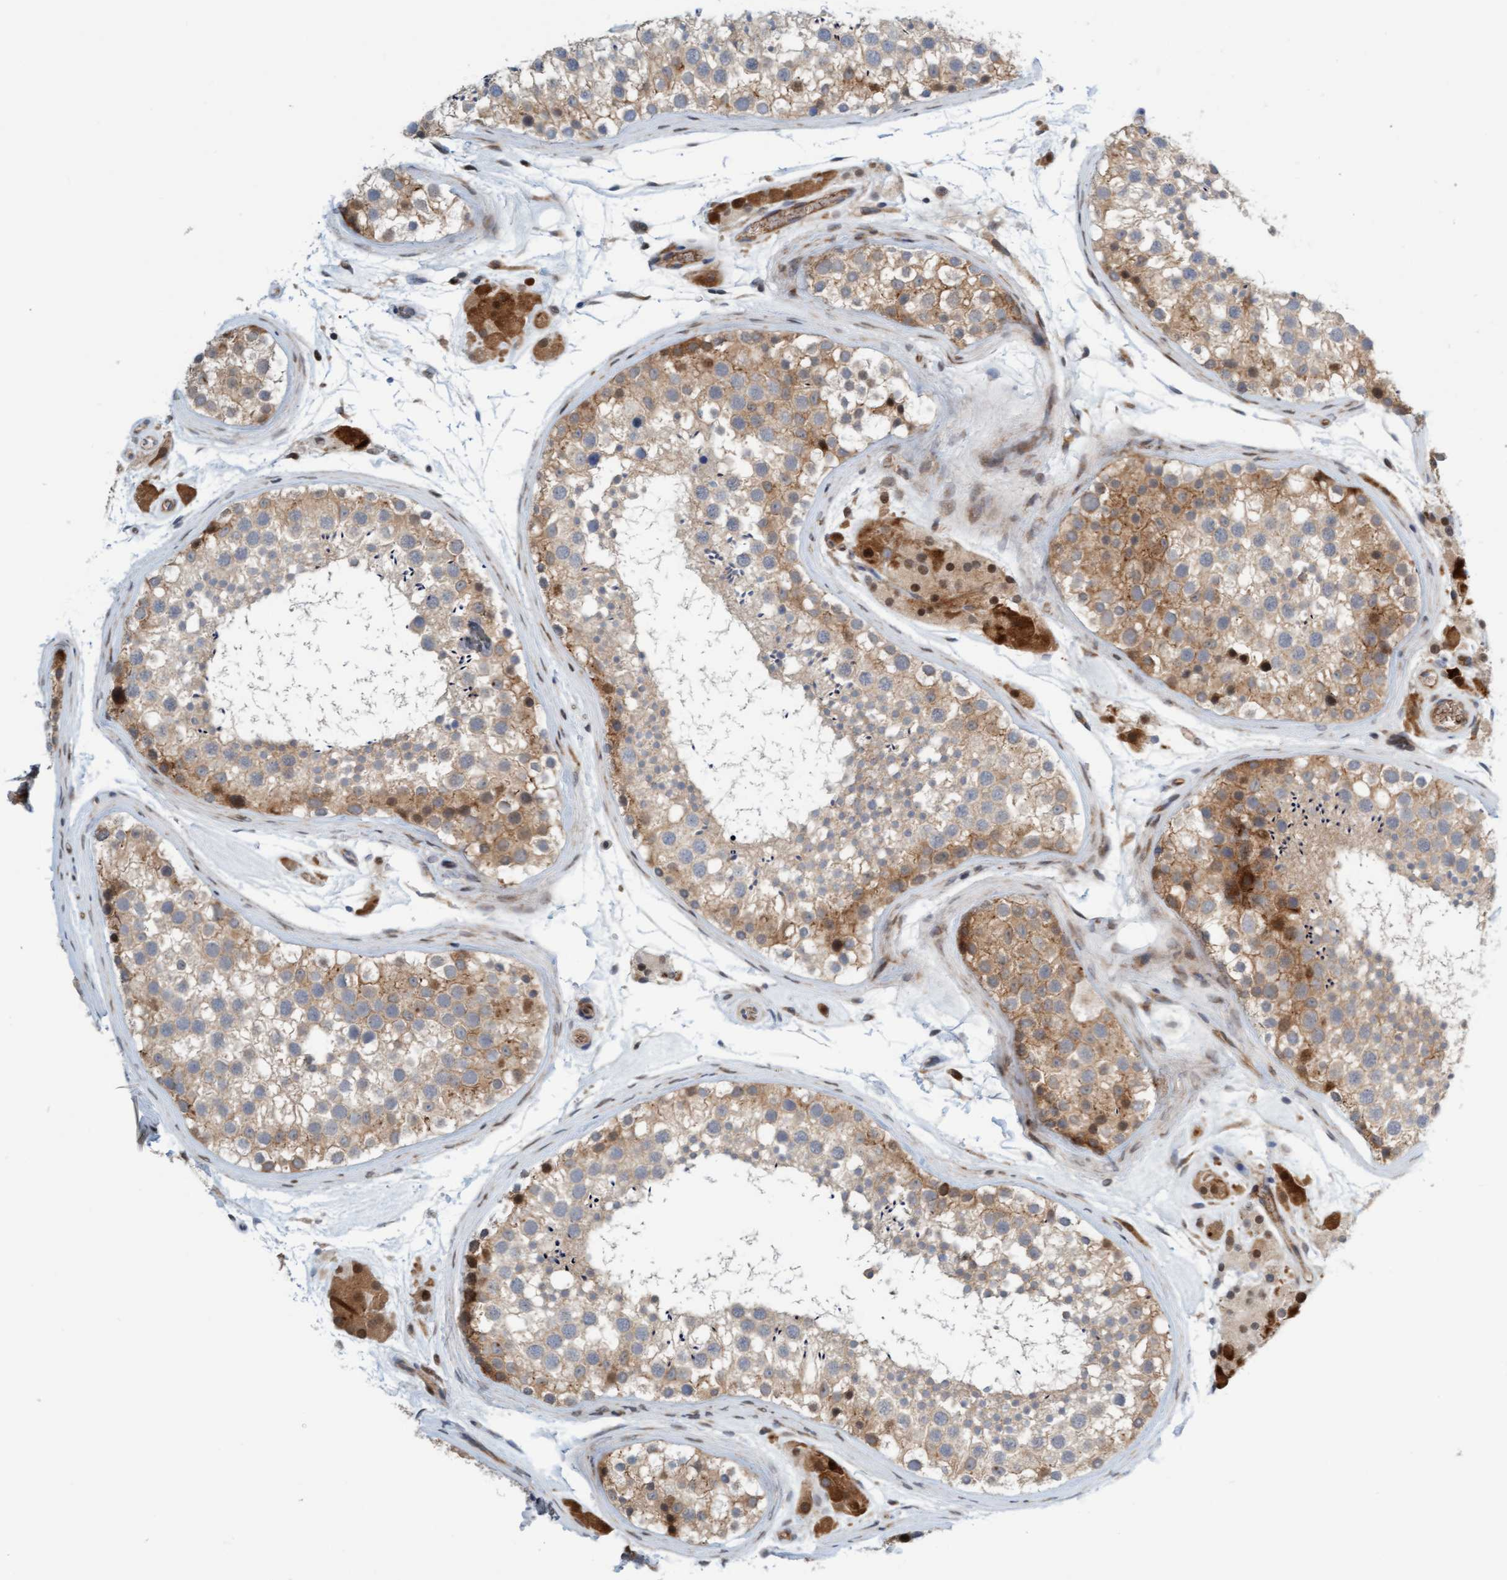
{"staining": {"intensity": "strong", "quantity": "<25%", "location": "cytoplasmic/membranous"}, "tissue": "testis", "cell_type": "Cells in seminiferous ducts", "image_type": "normal", "snomed": [{"axis": "morphology", "description": "Normal tissue, NOS"}, {"axis": "topography", "description": "Testis"}], "caption": "This micrograph exhibits IHC staining of unremarkable testis, with medium strong cytoplasmic/membranous staining in about <25% of cells in seminiferous ducts.", "gene": "EIF4EBP1", "patient": {"sex": "male", "age": 46}}